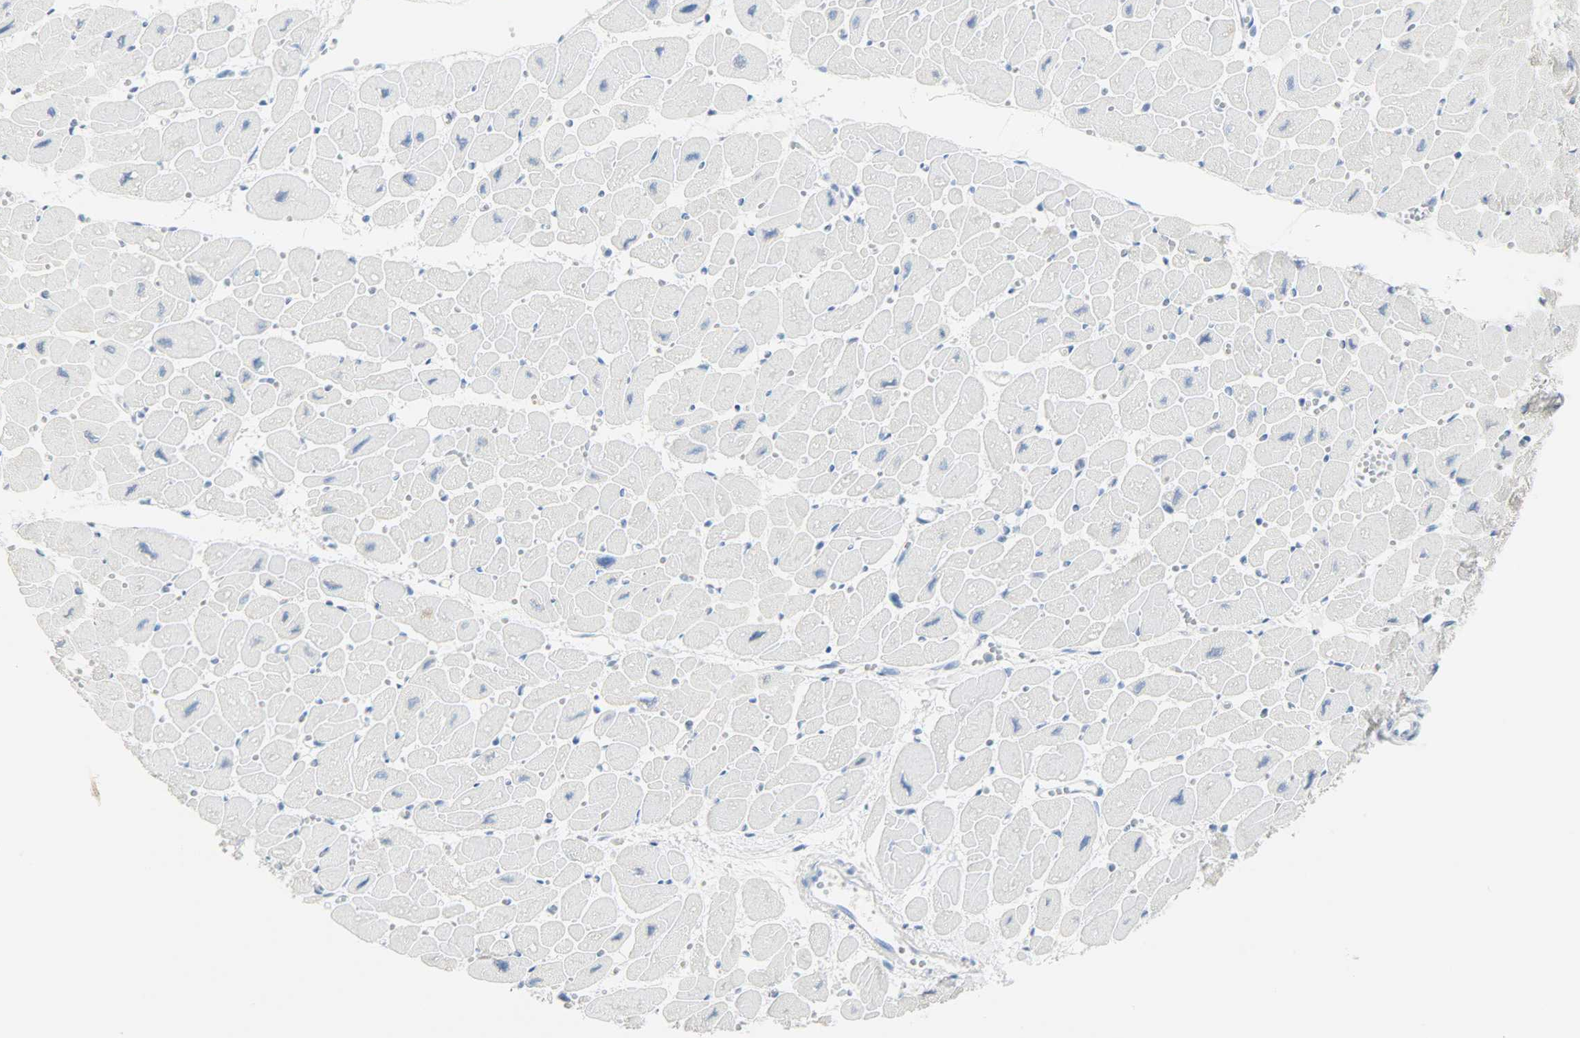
{"staining": {"intensity": "negative", "quantity": "none", "location": "none"}, "tissue": "heart muscle", "cell_type": "Cardiomyocytes", "image_type": "normal", "snomed": [{"axis": "morphology", "description": "Normal tissue, NOS"}, {"axis": "topography", "description": "Heart"}], "caption": "A photomicrograph of human heart muscle is negative for staining in cardiomyocytes. (DAB (3,3'-diaminobenzidine) IHC visualized using brightfield microscopy, high magnification).", "gene": "HELLS", "patient": {"sex": "female", "age": 54}}